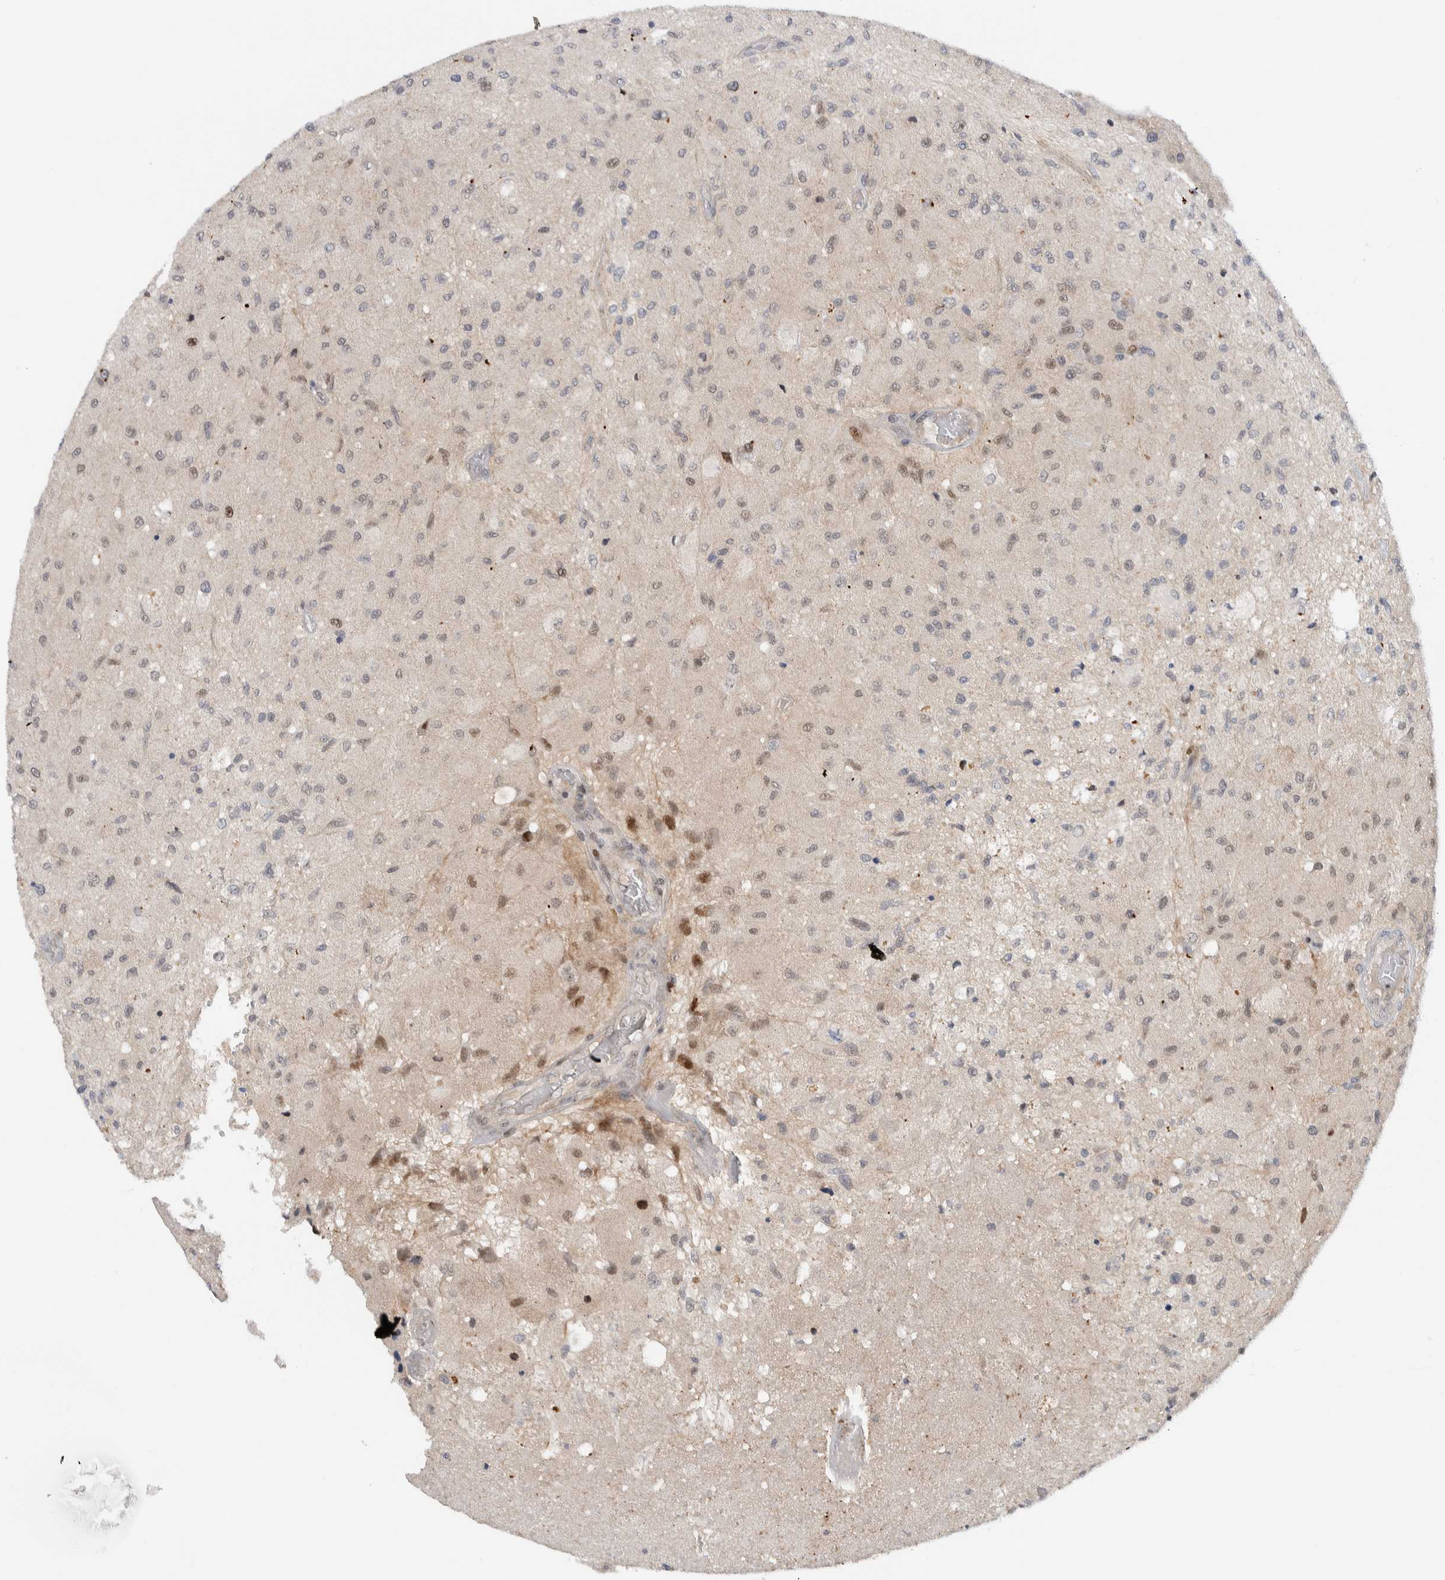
{"staining": {"intensity": "weak", "quantity": "<25%", "location": "nuclear"}, "tissue": "glioma", "cell_type": "Tumor cells", "image_type": "cancer", "snomed": [{"axis": "morphology", "description": "Normal tissue, NOS"}, {"axis": "morphology", "description": "Glioma, malignant, High grade"}, {"axis": "topography", "description": "Cerebral cortex"}], "caption": "Protein analysis of glioma shows no significant expression in tumor cells.", "gene": "NCR3LG1", "patient": {"sex": "male", "age": 77}}